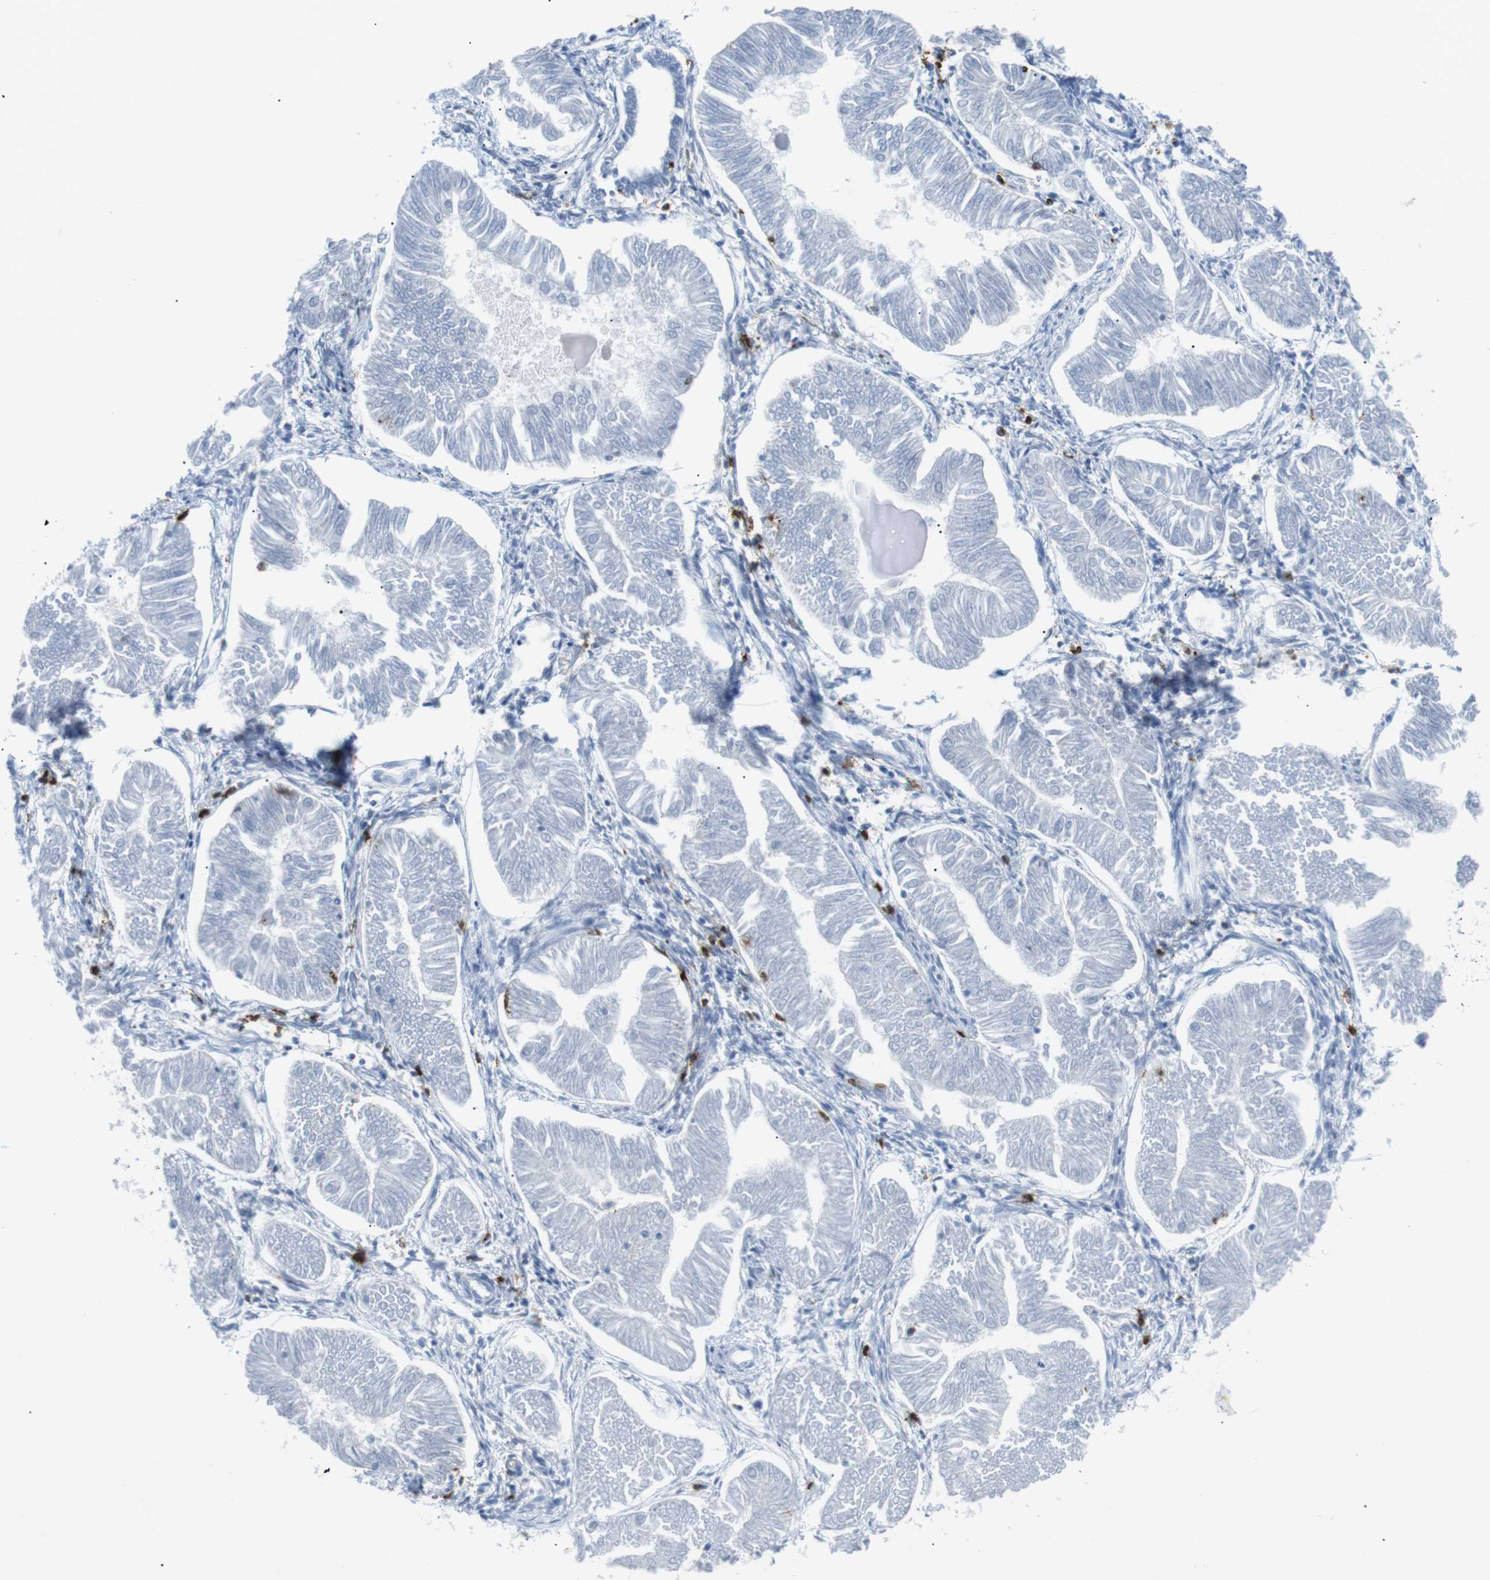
{"staining": {"intensity": "negative", "quantity": "none", "location": "none"}, "tissue": "endometrial cancer", "cell_type": "Tumor cells", "image_type": "cancer", "snomed": [{"axis": "morphology", "description": "Adenocarcinoma, NOS"}, {"axis": "topography", "description": "Endometrium"}], "caption": "A histopathology image of endometrial cancer stained for a protein shows no brown staining in tumor cells.", "gene": "TNFRSF4", "patient": {"sex": "female", "age": 53}}